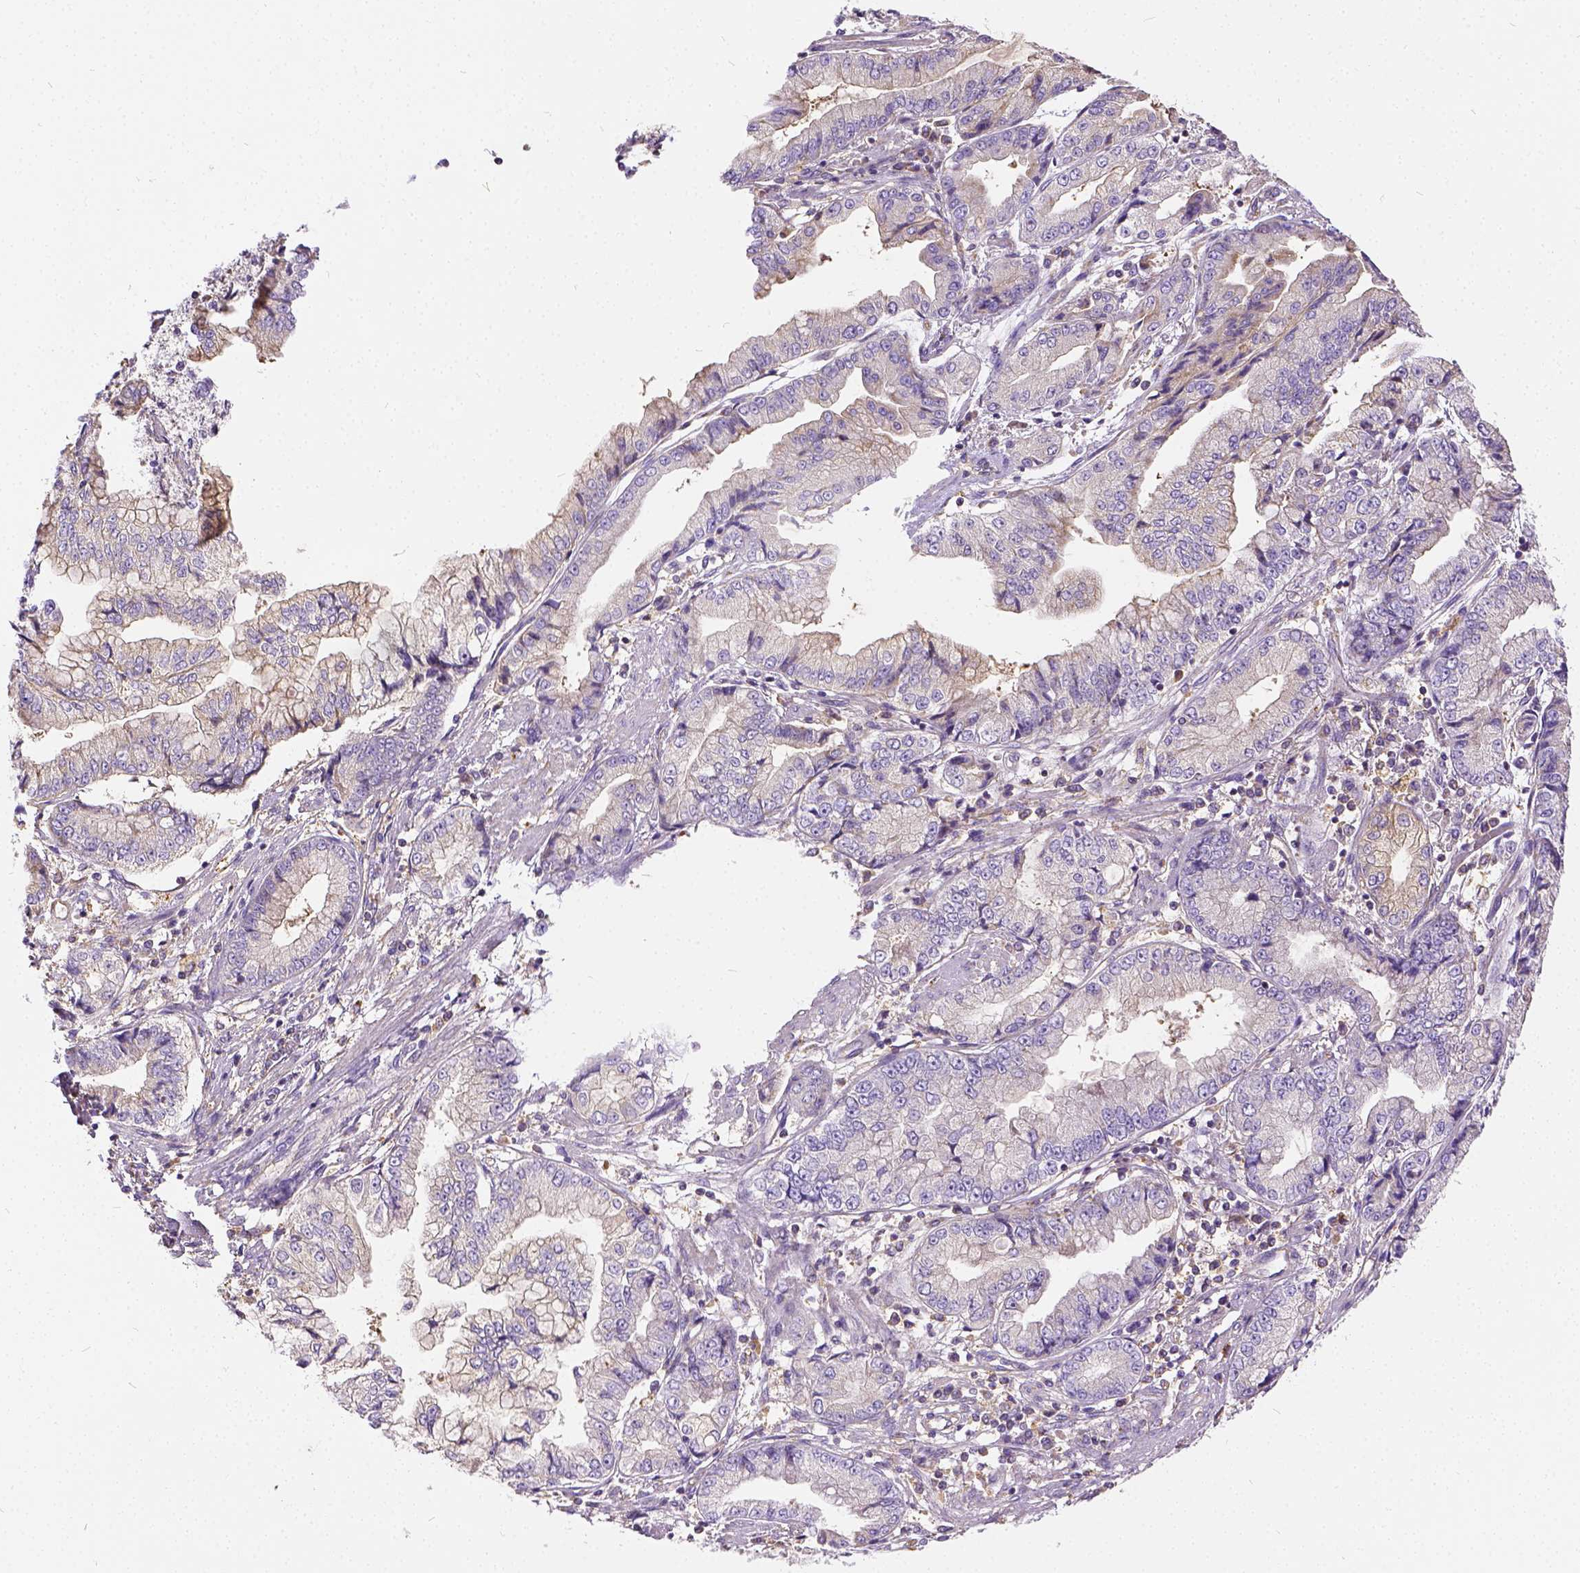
{"staining": {"intensity": "negative", "quantity": "none", "location": "none"}, "tissue": "stomach cancer", "cell_type": "Tumor cells", "image_type": "cancer", "snomed": [{"axis": "morphology", "description": "Adenocarcinoma, NOS"}, {"axis": "topography", "description": "Stomach, upper"}], "caption": "This is an immunohistochemistry image of stomach adenocarcinoma. There is no expression in tumor cells.", "gene": "CADM4", "patient": {"sex": "female", "age": 74}}